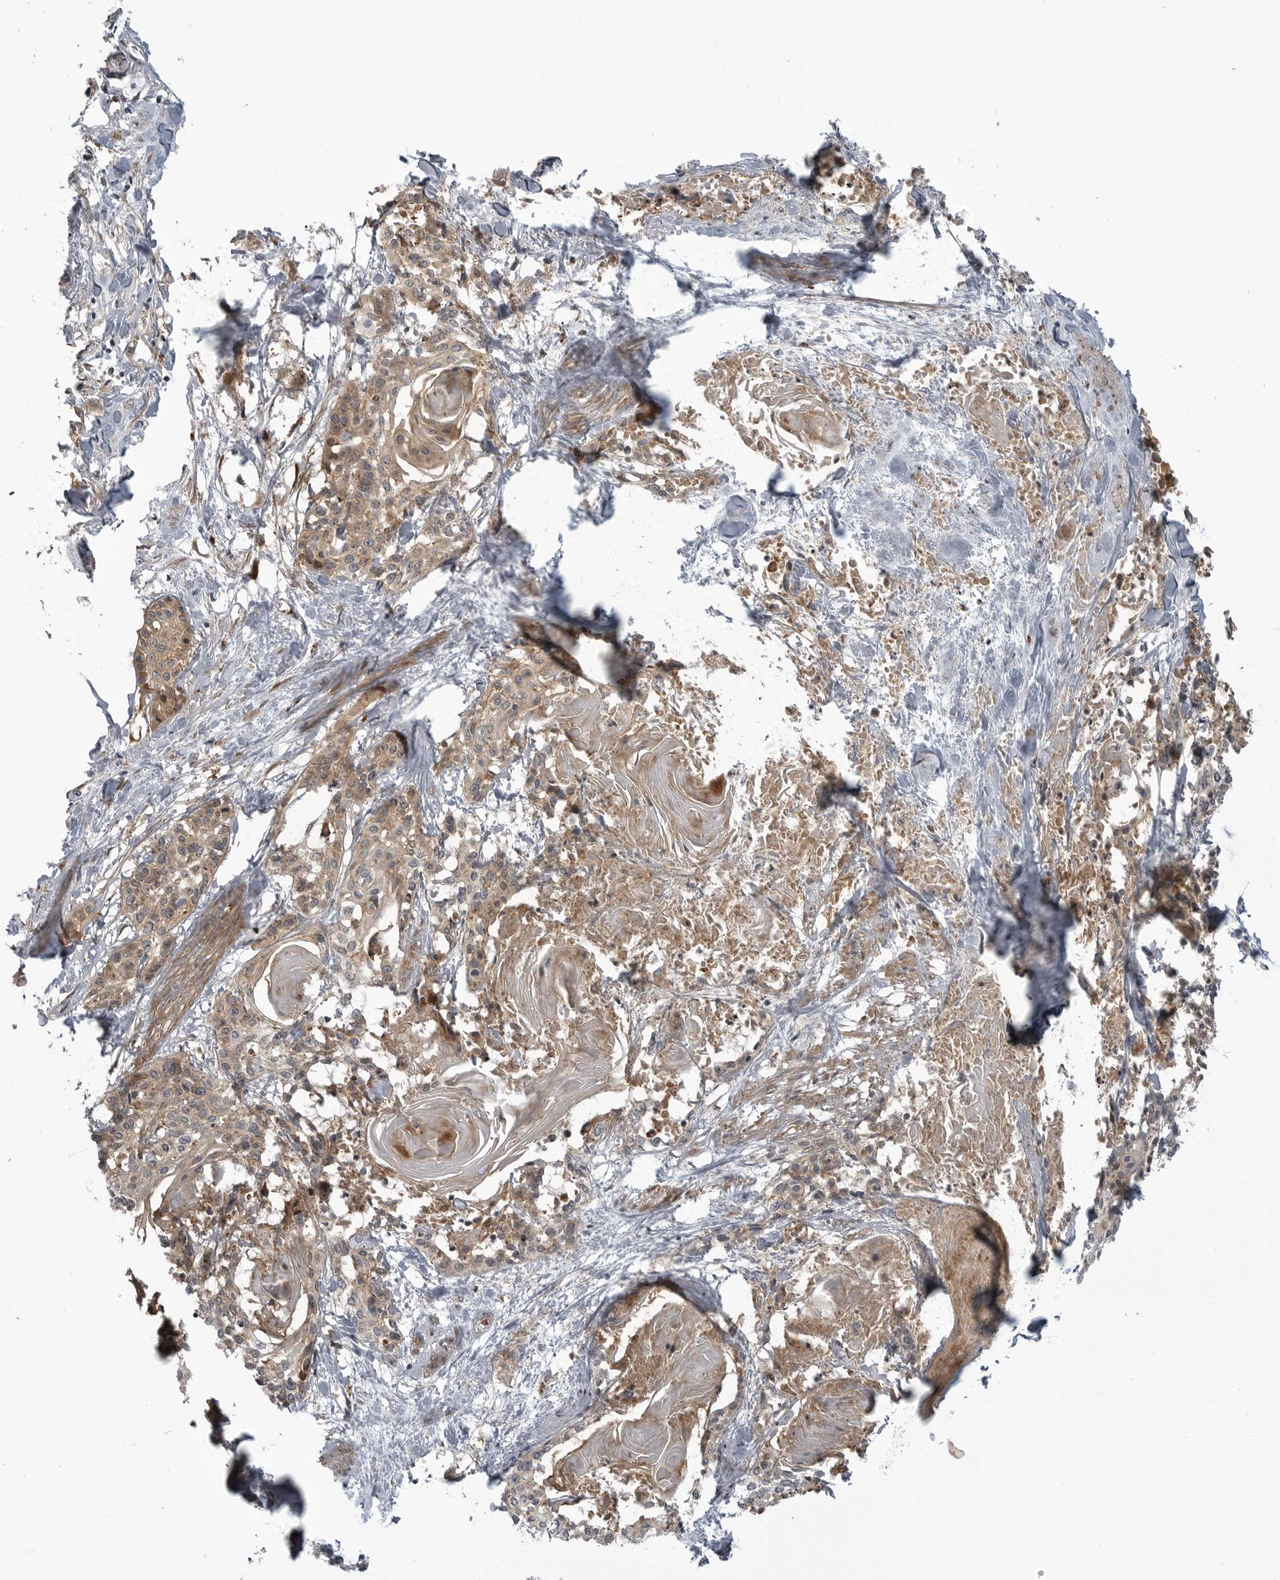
{"staining": {"intensity": "weak", "quantity": ">75%", "location": "cytoplasmic/membranous"}, "tissue": "cervical cancer", "cell_type": "Tumor cells", "image_type": "cancer", "snomed": [{"axis": "morphology", "description": "Squamous cell carcinoma, NOS"}, {"axis": "topography", "description": "Cervix"}], "caption": "Cervical cancer (squamous cell carcinoma) stained with IHC displays weak cytoplasmic/membranous positivity in about >75% of tumor cells. The staining was performed using DAB (3,3'-diaminobenzidine) to visualize the protein expression in brown, while the nuclei were stained in blue with hematoxylin (Magnification: 20x).", "gene": "LRRC45", "patient": {"sex": "female", "age": 57}}